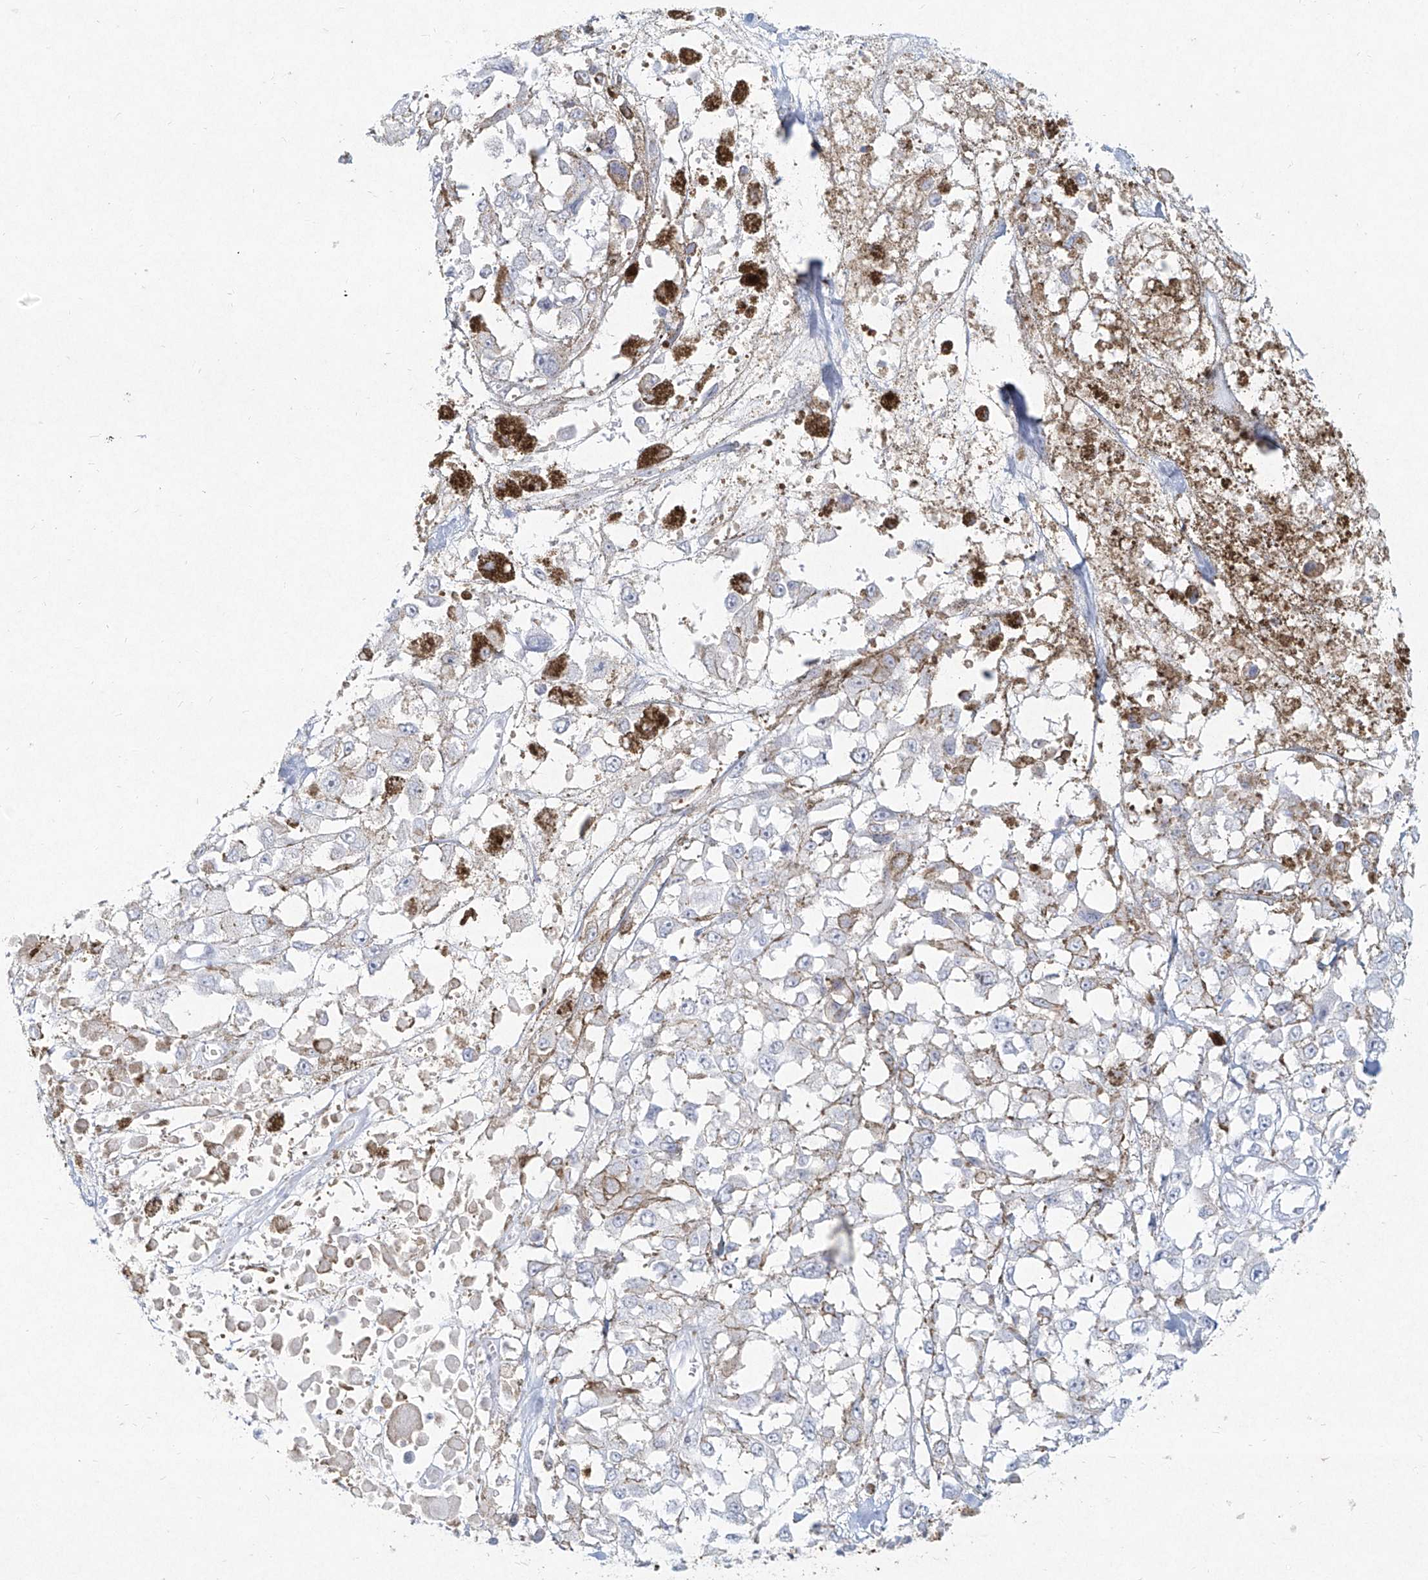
{"staining": {"intensity": "negative", "quantity": "none", "location": "none"}, "tissue": "melanoma", "cell_type": "Tumor cells", "image_type": "cancer", "snomed": [{"axis": "morphology", "description": "Malignant melanoma, Metastatic site"}, {"axis": "topography", "description": "Lymph node"}], "caption": "IHC histopathology image of neoplastic tissue: malignant melanoma (metastatic site) stained with DAB (3,3'-diaminobenzidine) displays no significant protein expression in tumor cells.", "gene": "CD209", "patient": {"sex": "male", "age": 59}}